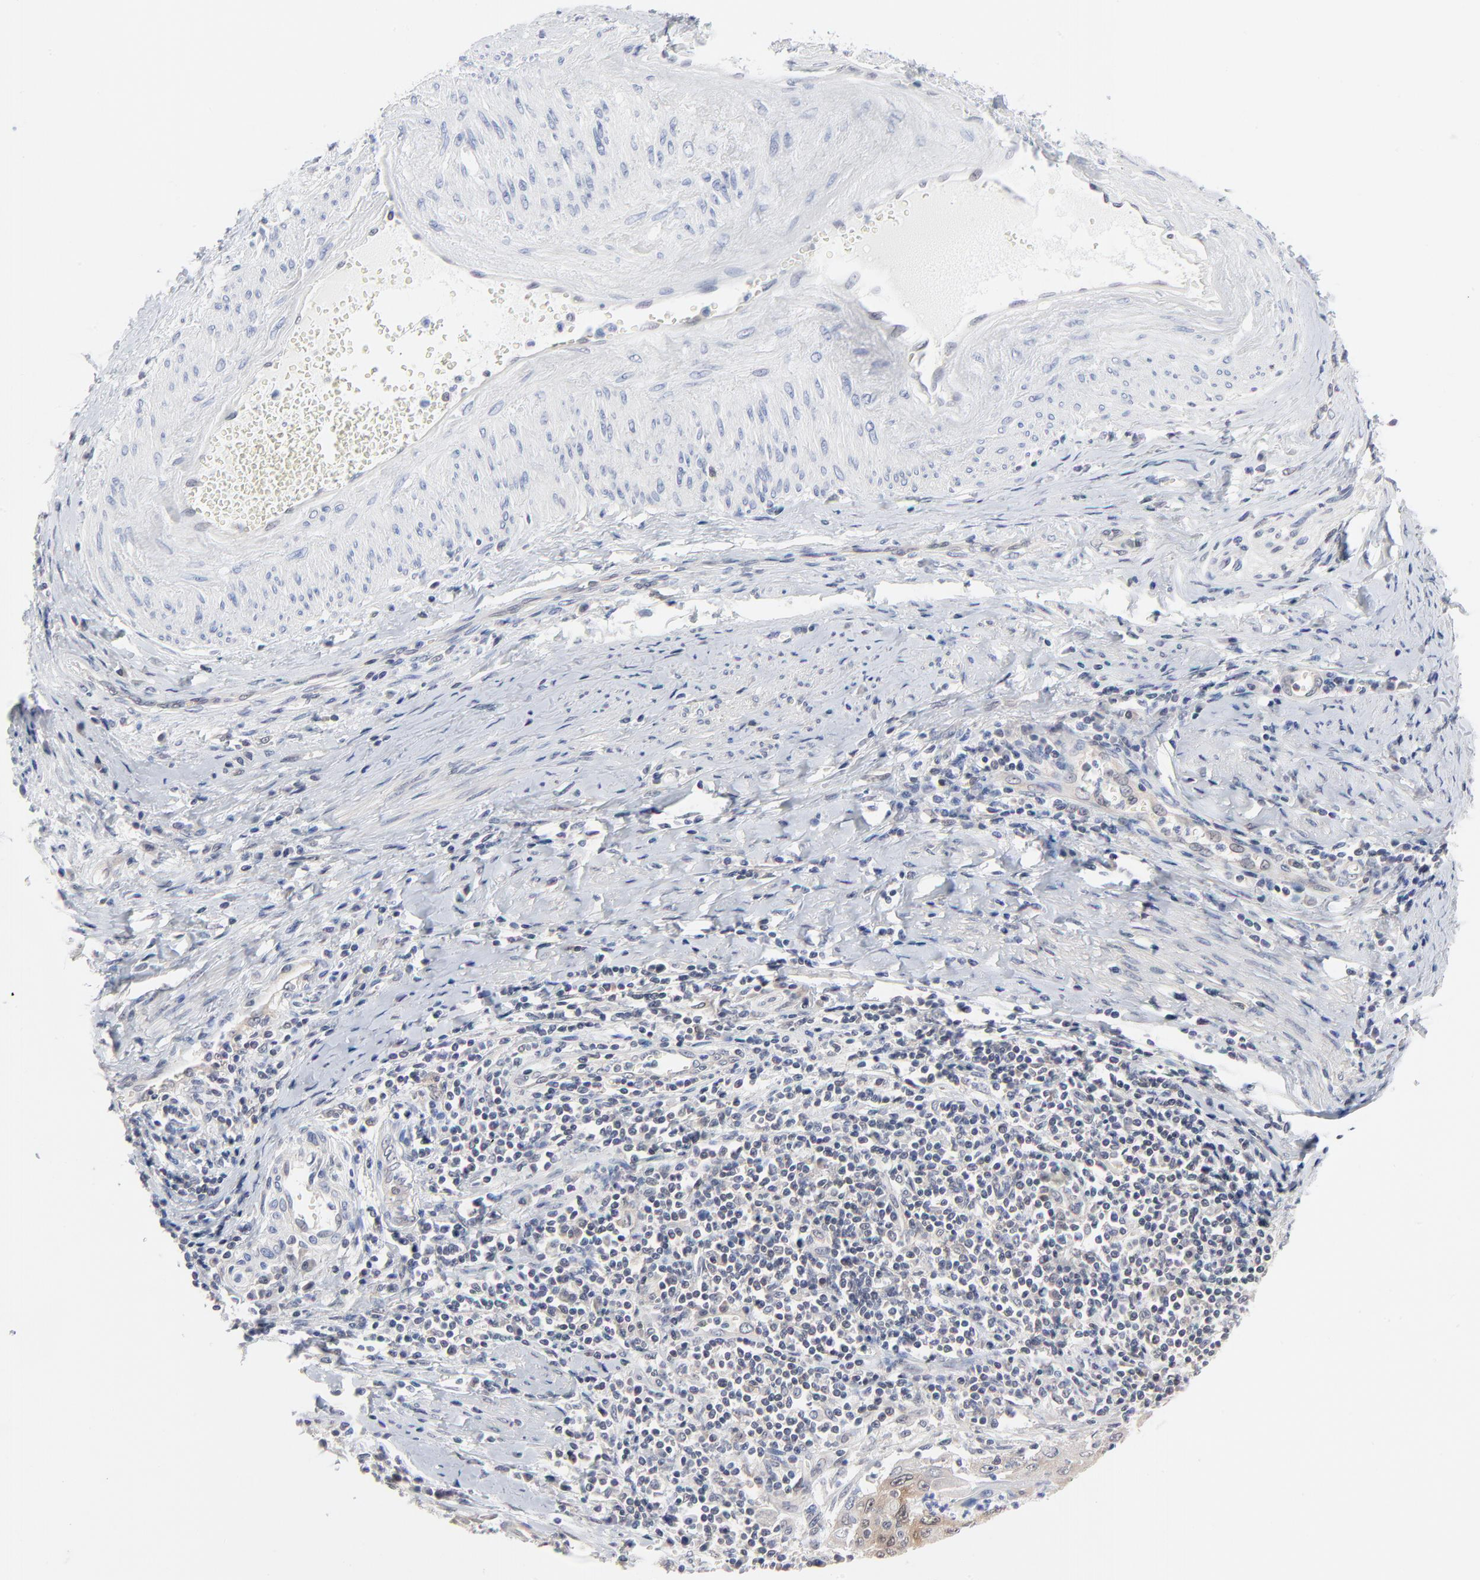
{"staining": {"intensity": "weak", "quantity": "25%-75%", "location": "cytoplasmic/membranous"}, "tissue": "cervical cancer", "cell_type": "Tumor cells", "image_type": "cancer", "snomed": [{"axis": "morphology", "description": "Squamous cell carcinoma, NOS"}, {"axis": "topography", "description": "Cervix"}], "caption": "Squamous cell carcinoma (cervical) tissue displays weak cytoplasmic/membranous expression in about 25%-75% of tumor cells, visualized by immunohistochemistry. (DAB (3,3'-diaminobenzidine) IHC with brightfield microscopy, high magnification).", "gene": "RPS6KB1", "patient": {"sex": "female", "age": 53}}